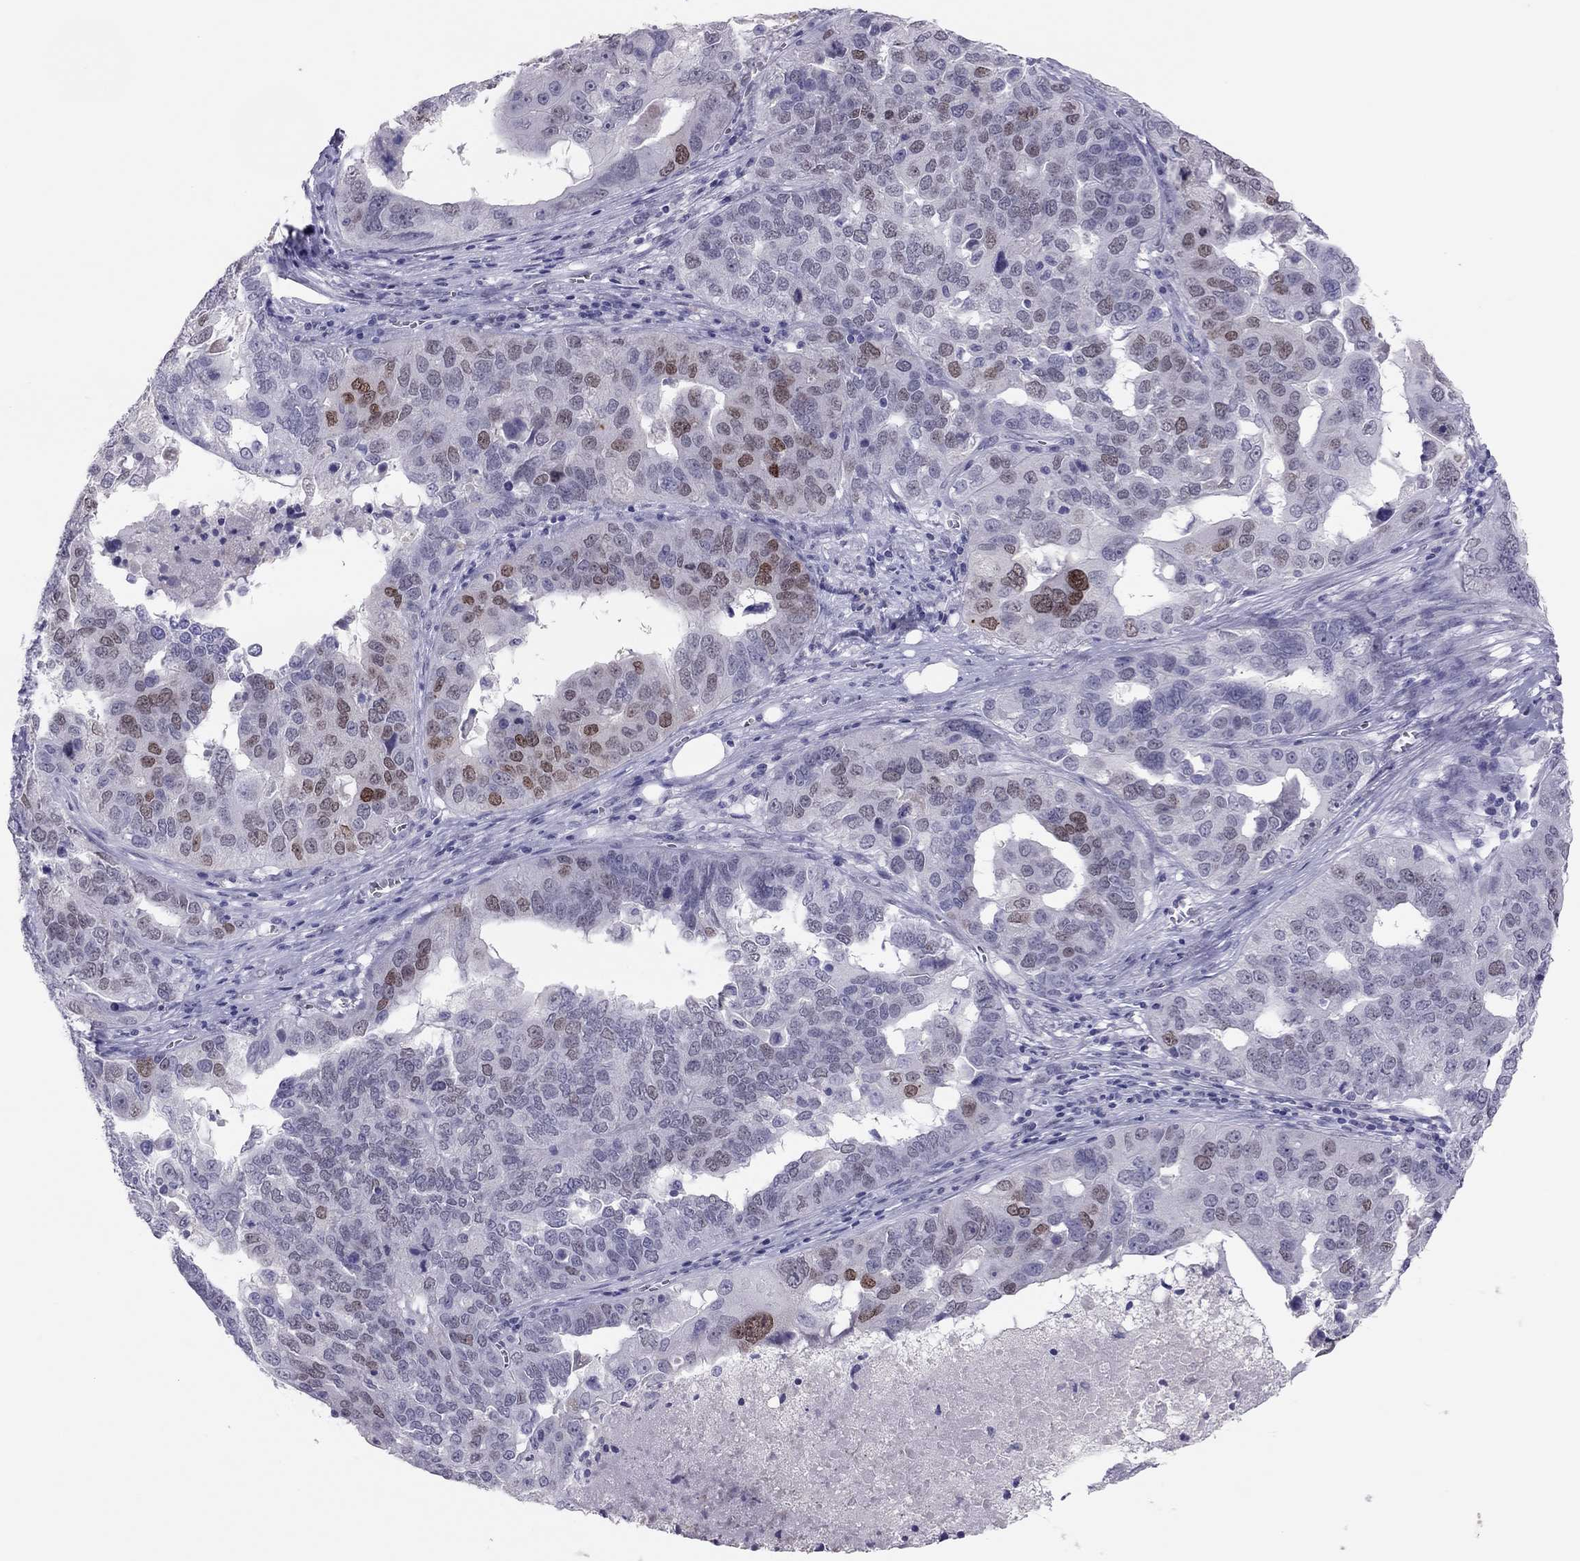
{"staining": {"intensity": "moderate", "quantity": "<25%", "location": "nuclear"}, "tissue": "ovarian cancer", "cell_type": "Tumor cells", "image_type": "cancer", "snomed": [{"axis": "morphology", "description": "Carcinoma, endometroid"}, {"axis": "topography", "description": "Soft tissue"}, {"axis": "topography", "description": "Ovary"}], "caption": "Human ovarian endometroid carcinoma stained with a brown dye demonstrates moderate nuclear positive staining in approximately <25% of tumor cells.", "gene": "PHOX2A", "patient": {"sex": "female", "age": 52}}